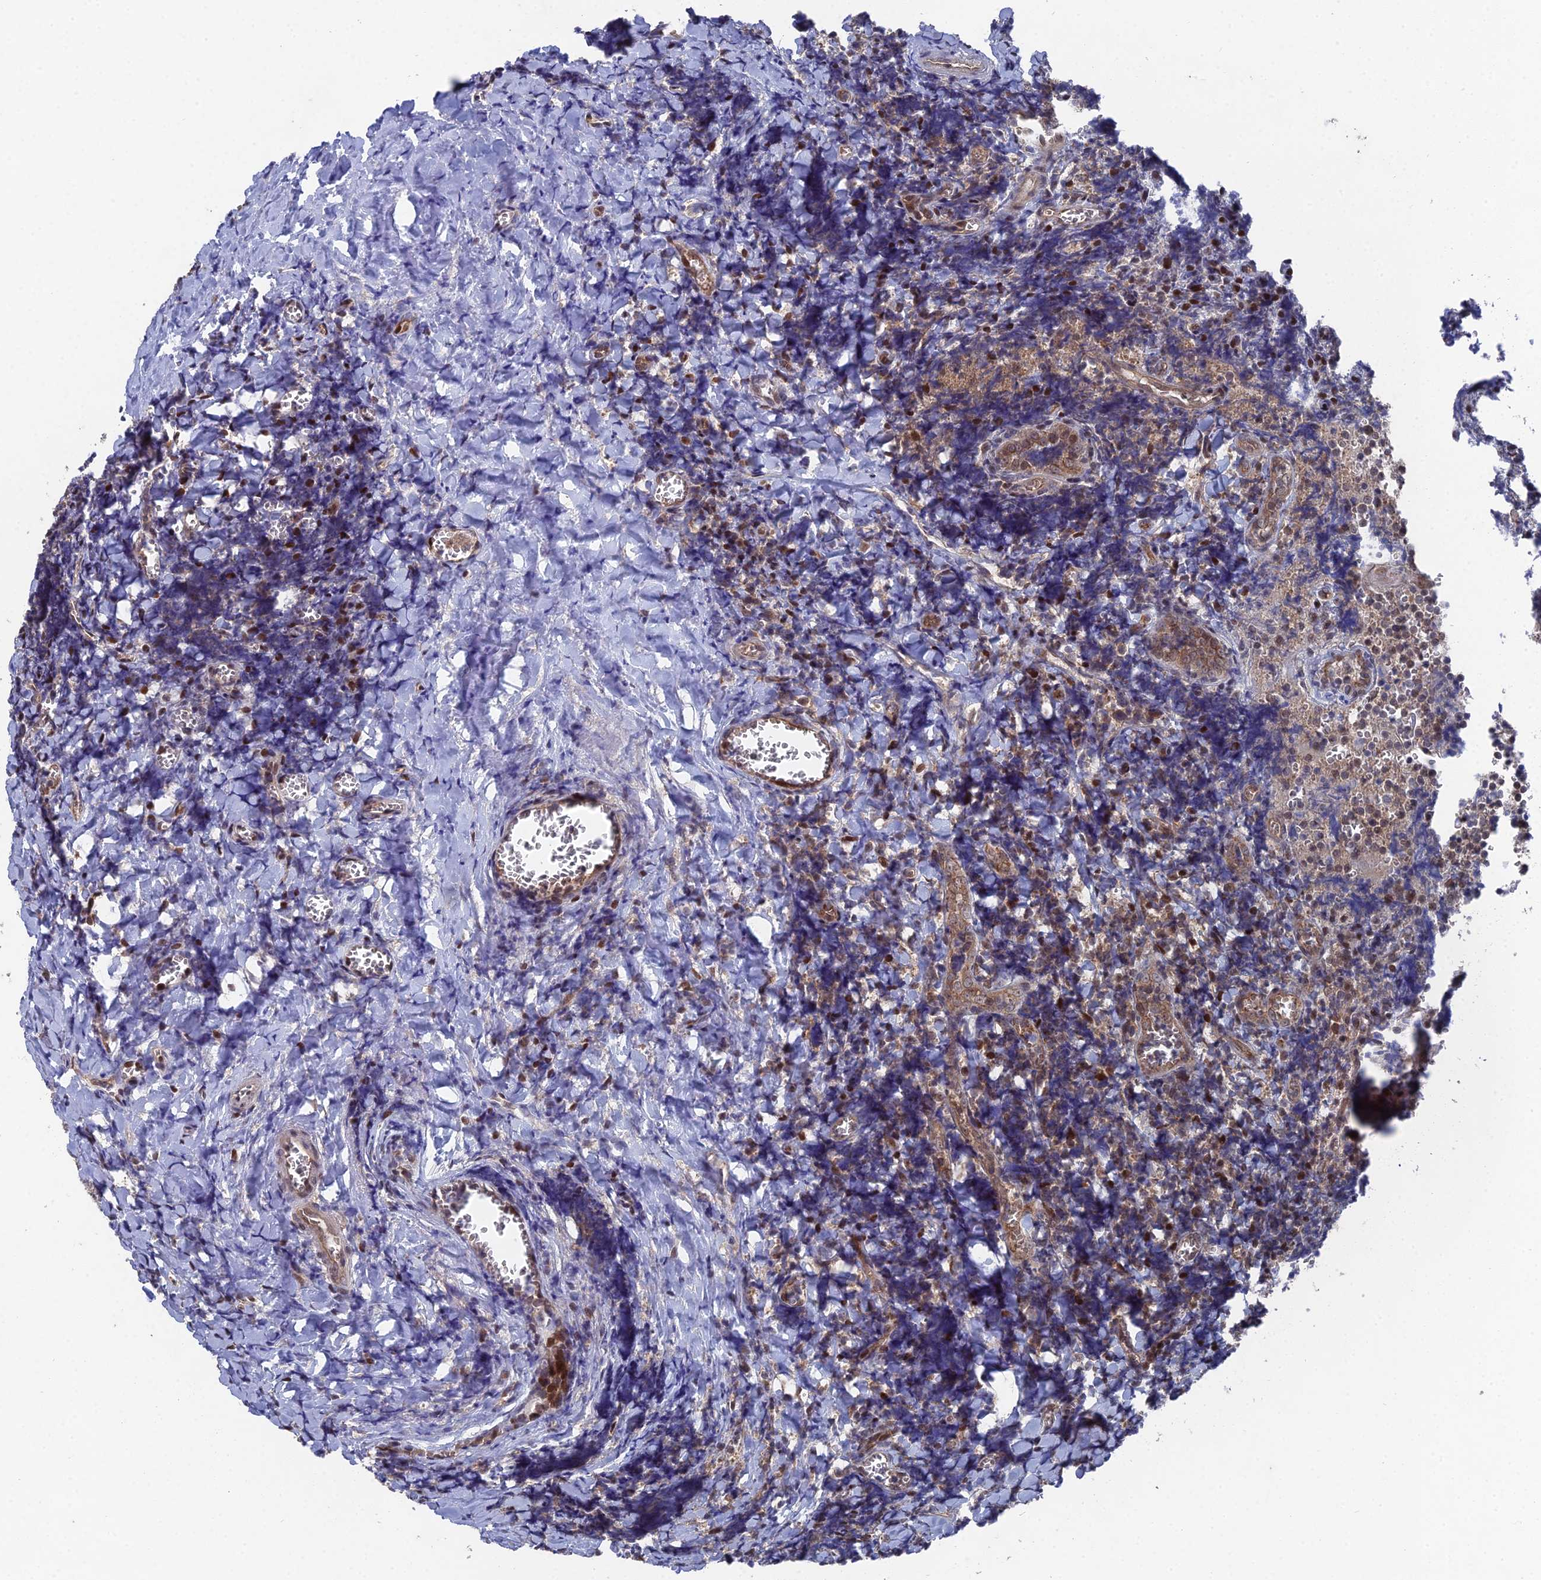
{"staining": {"intensity": "weak", "quantity": "<25%", "location": "nuclear"}, "tissue": "tonsil", "cell_type": "Germinal center cells", "image_type": "normal", "snomed": [{"axis": "morphology", "description": "Normal tissue, NOS"}, {"axis": "topography", "description": "Tonsil"}], "caption": "Image shows no significant protein positivity in germinal center cells of benign tonsil.", "gene": "UNC5D", "patient": {"sex": "male", "age": 27}}